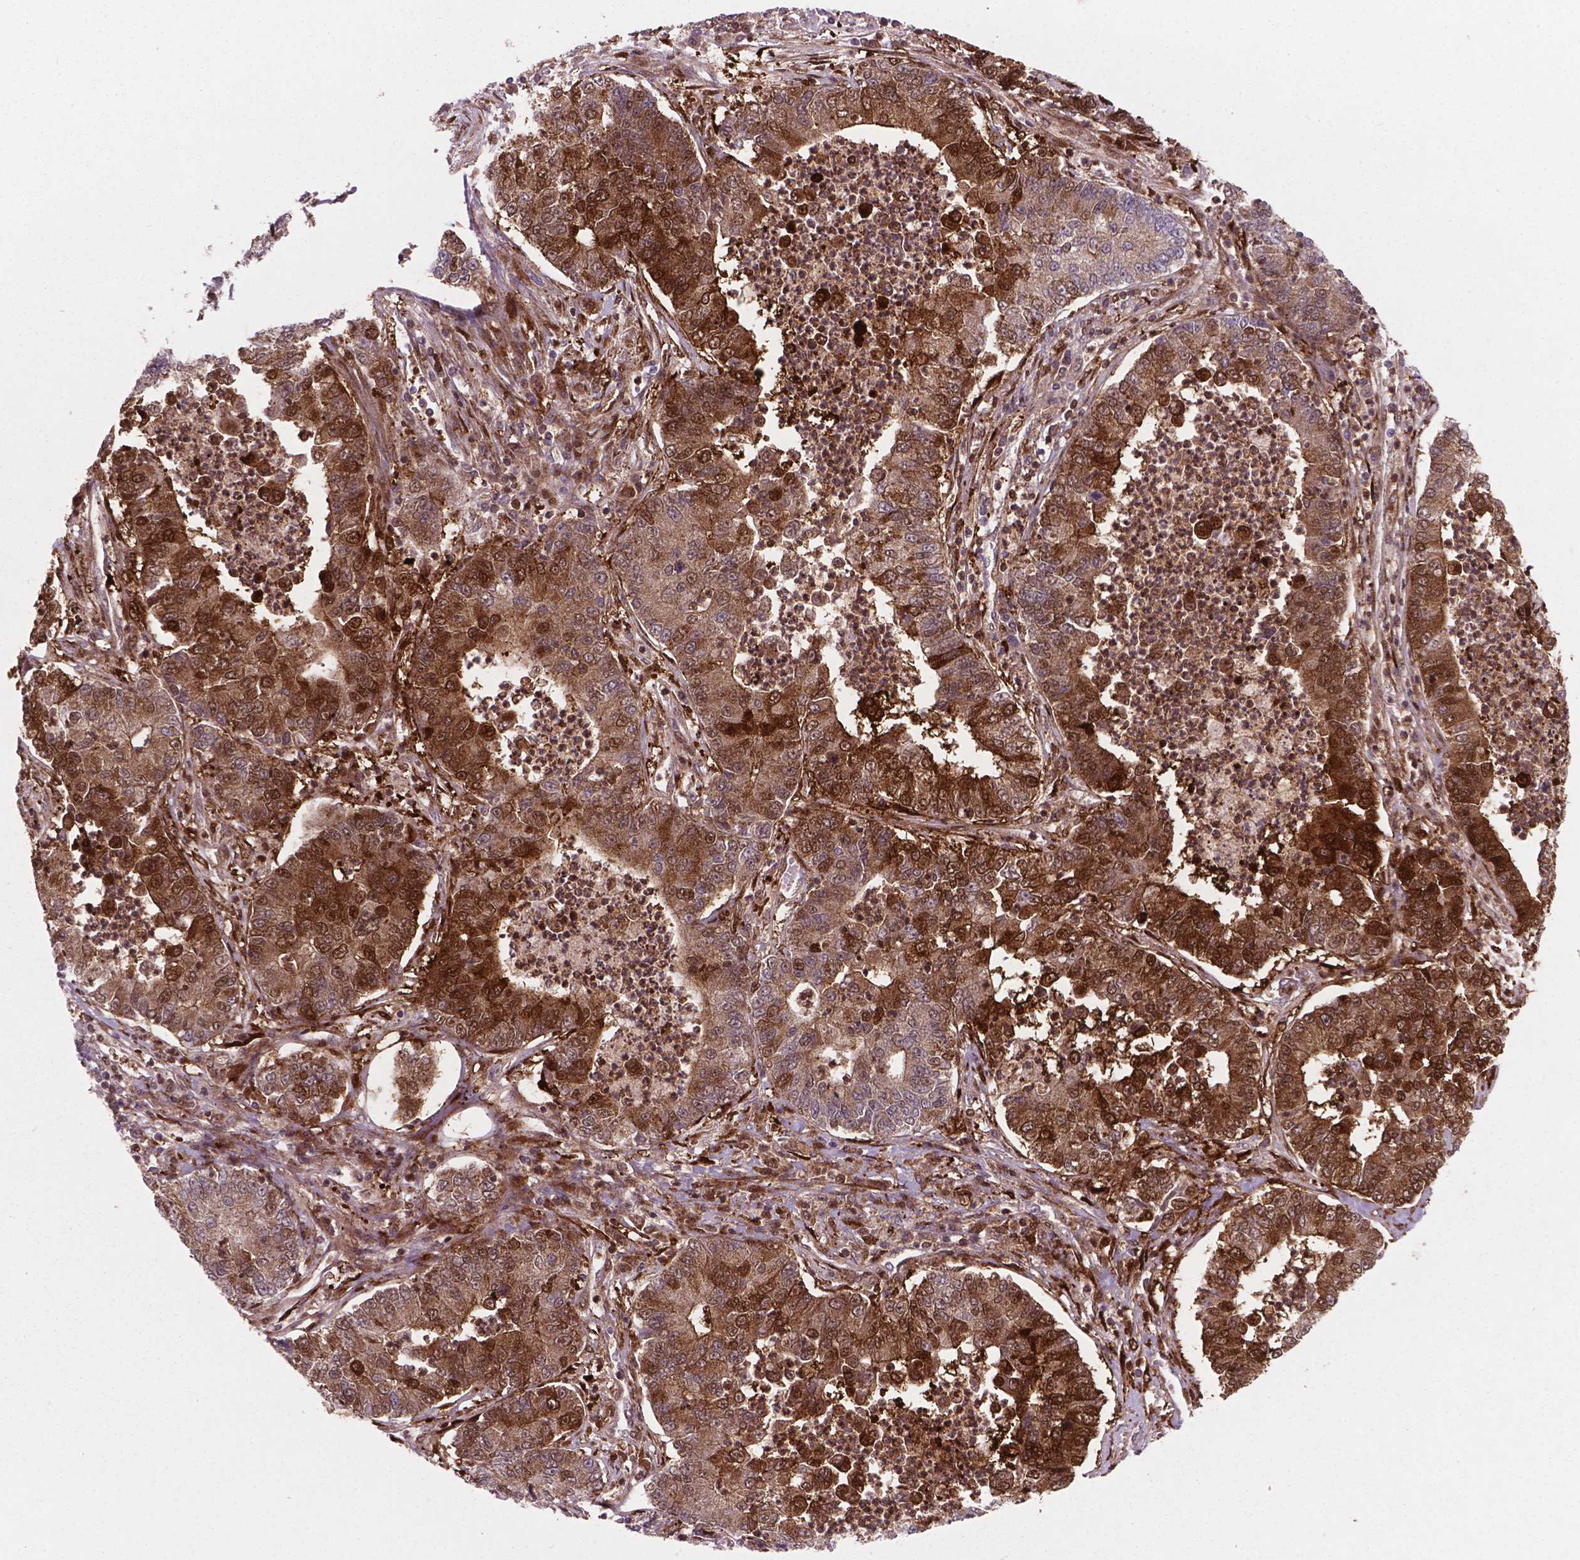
{"staining": {"intensity": "strong", "quantity": "25%-75%", "location": "cytoplasmic/membranous,nuclear"}, "tissue": "lung cancer", "cell_type": "Tumor cells", "image_type": "cancer", "snomed": [{"axis": "morphology", "description": "Adenocarcinoma, NOS"}, {"axis": "topography", "description": "Lung"}], "caption": "Immunohistochemical staining of human lung cancer (adenocarcinoma) shows strong cytoplasmic/membranous and nuclear protein expression in approximately 25%-75% of tumor cells.", "gene": "LDHA", "patient": {"sex": "female", "age": 57}}